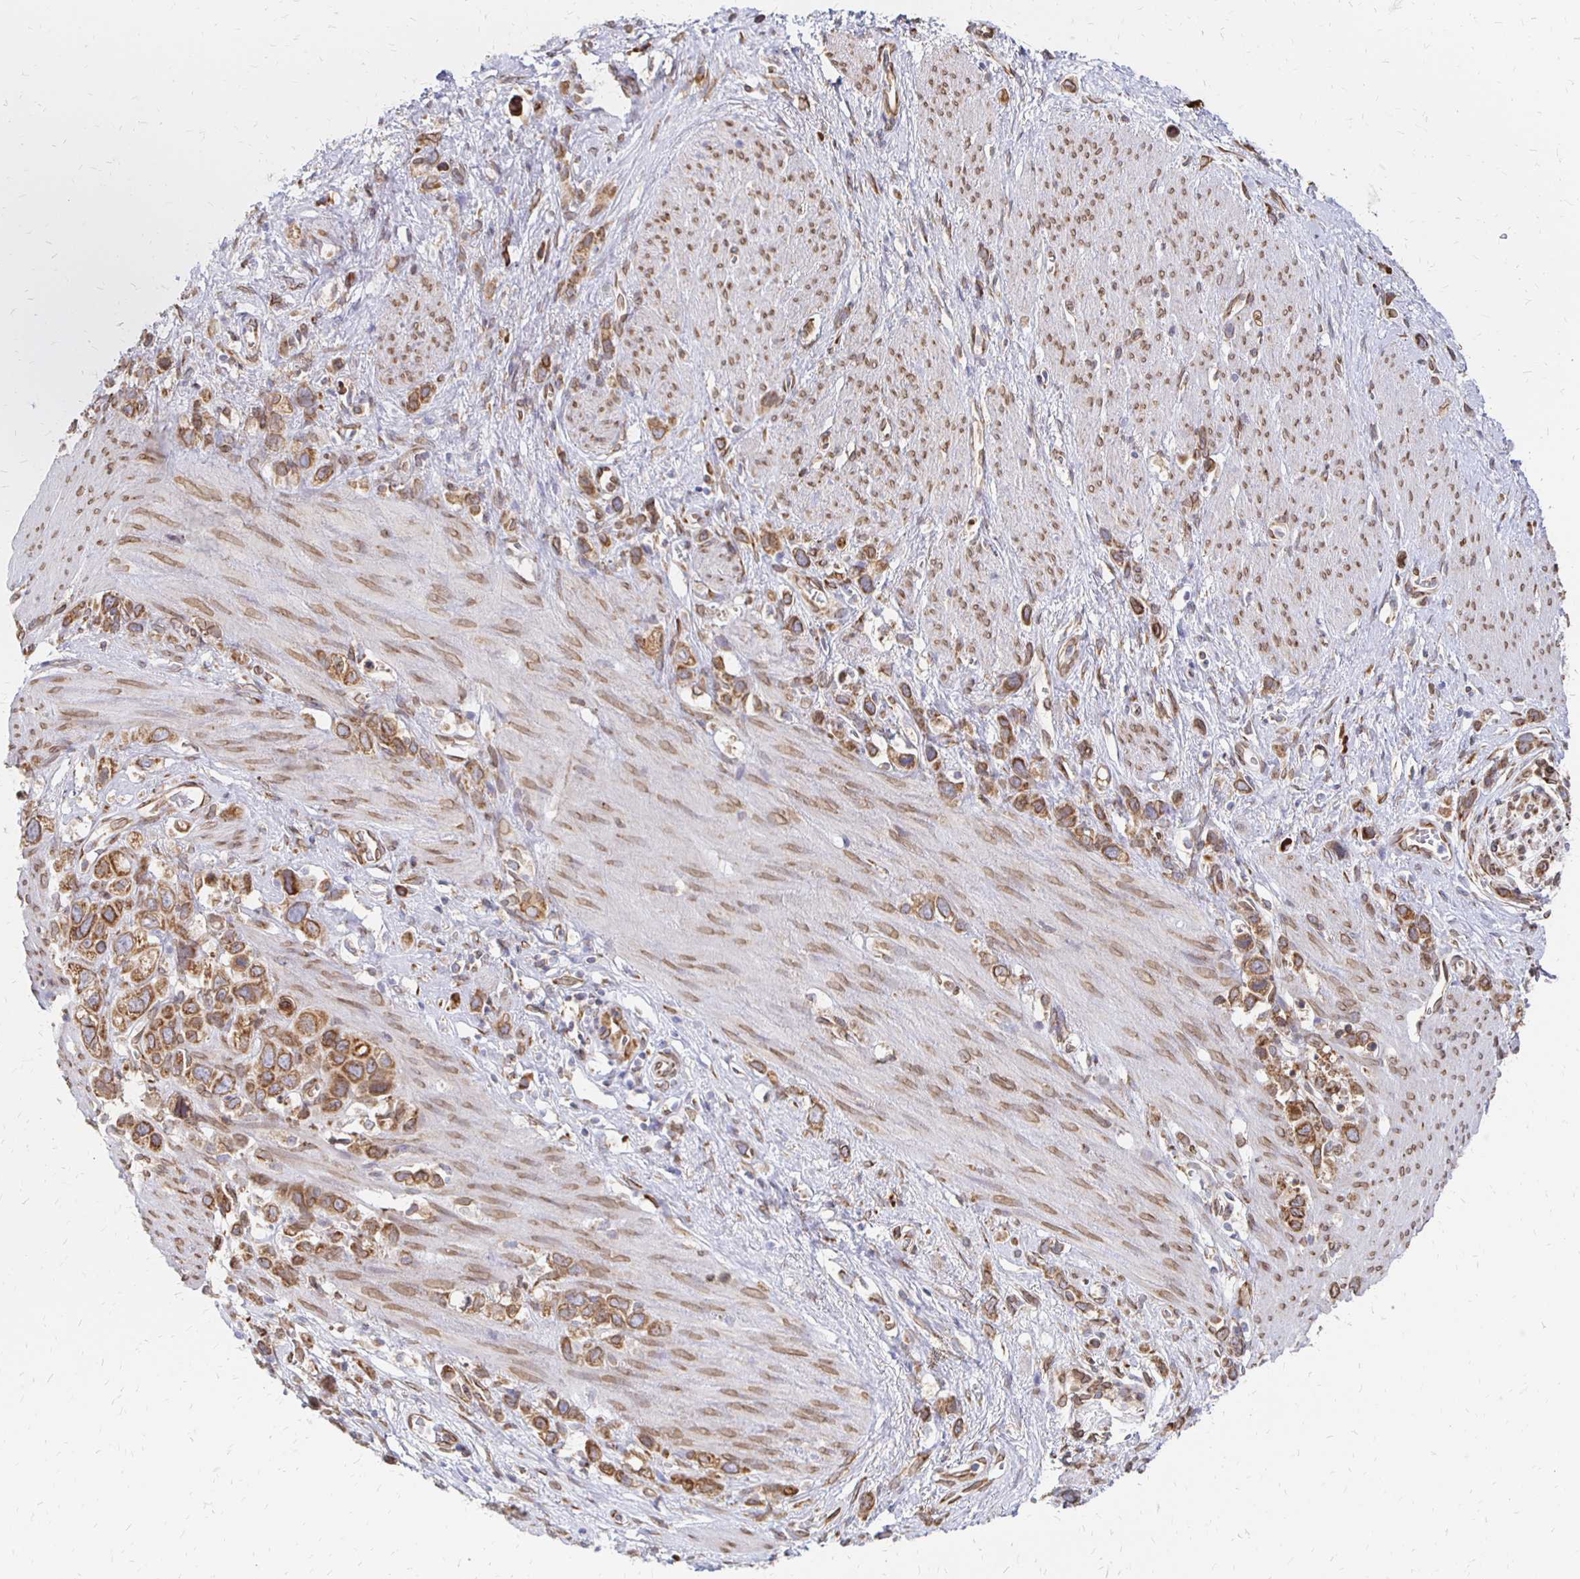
{"staining": {"intensity": "strong", "quantity": ">75%", "location": "cytoplasmic/membranous,nuclear"}, "tissue": "stomach cancer", "cell_type": "Tumor cells", "image_type": "cancer", "snomed": [{"axis": "morphology", "description": "Adenocarcinoma, NOS"}, {"axis": "topography", "description": "Stomach"}], "caption": "Stomach cancer (adenocarcinoma) stained with immunohistochemistry shows strong cytoplasmic/membranous and nuclear expression in about >75% of tumor cells.", "gene": "PELI3", "patient": {"sex": "female", "age": 65}}